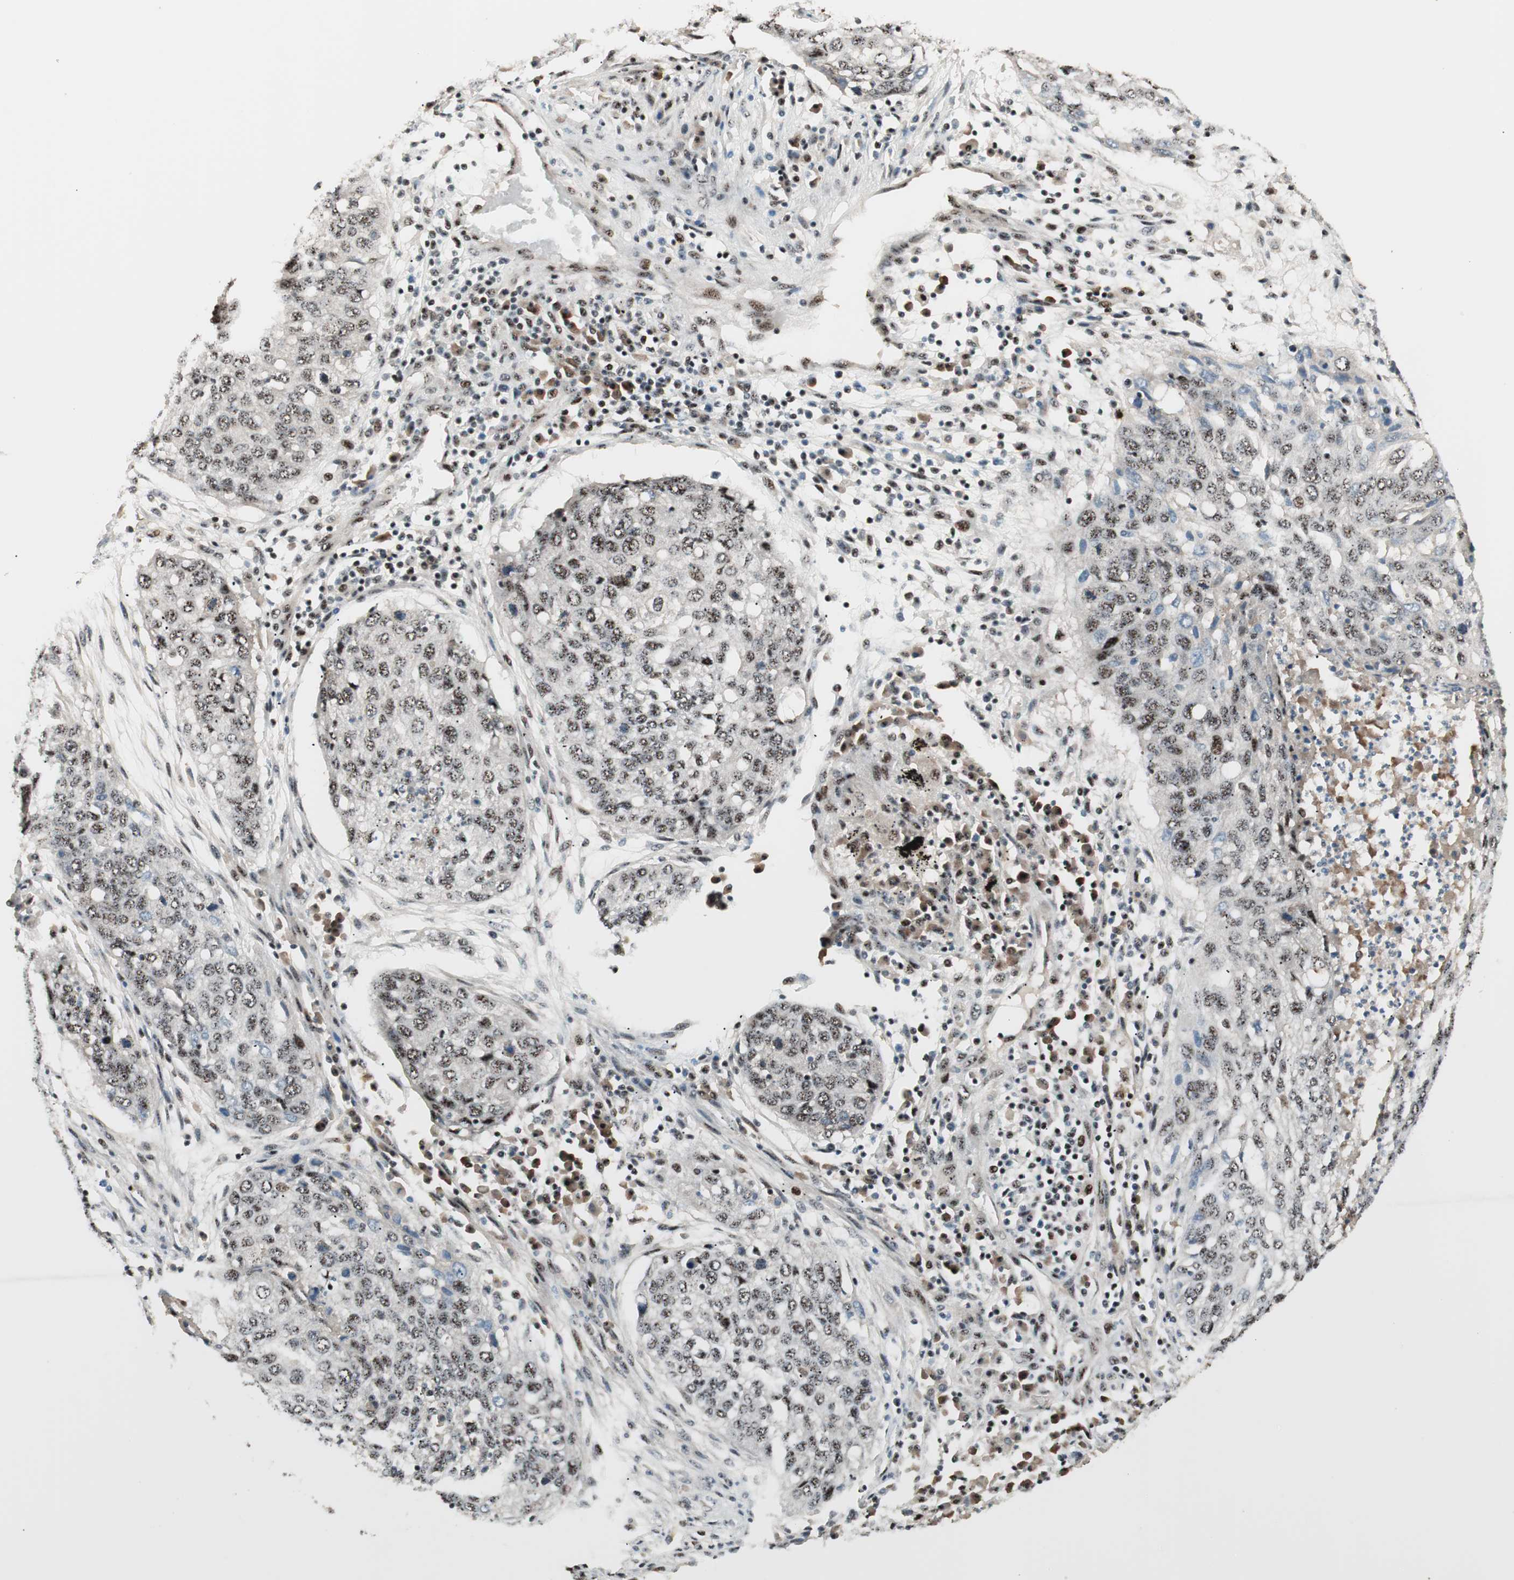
{"staining": {"intensity": "moderate", "quantity": "25%-75%", "location": "nuclear"}, "tissue": "lung cancer", "cell_type": "Tumor cells", "image_type": "cancer", "snomed": [{"axis": "morphology", "description": "Squamous cell carcinoma, NOS"}, {"axis": "topography", "description": "Lung"}], "caption": "The histopathology image demonstrates immunohistochemical staining of squamous cell carcinoma (lung). There is moderate nuclear positivity is seen in about 25%-75% of tumor cells. The staining is performed using DAB (3,3'-diaminobenzidine) brown chromogen to label protein expression. The nuclei are counter-stained blue using hematoxylin.", "gene": "NR5A2", "patient": {"sex": "female", "age": 63}}